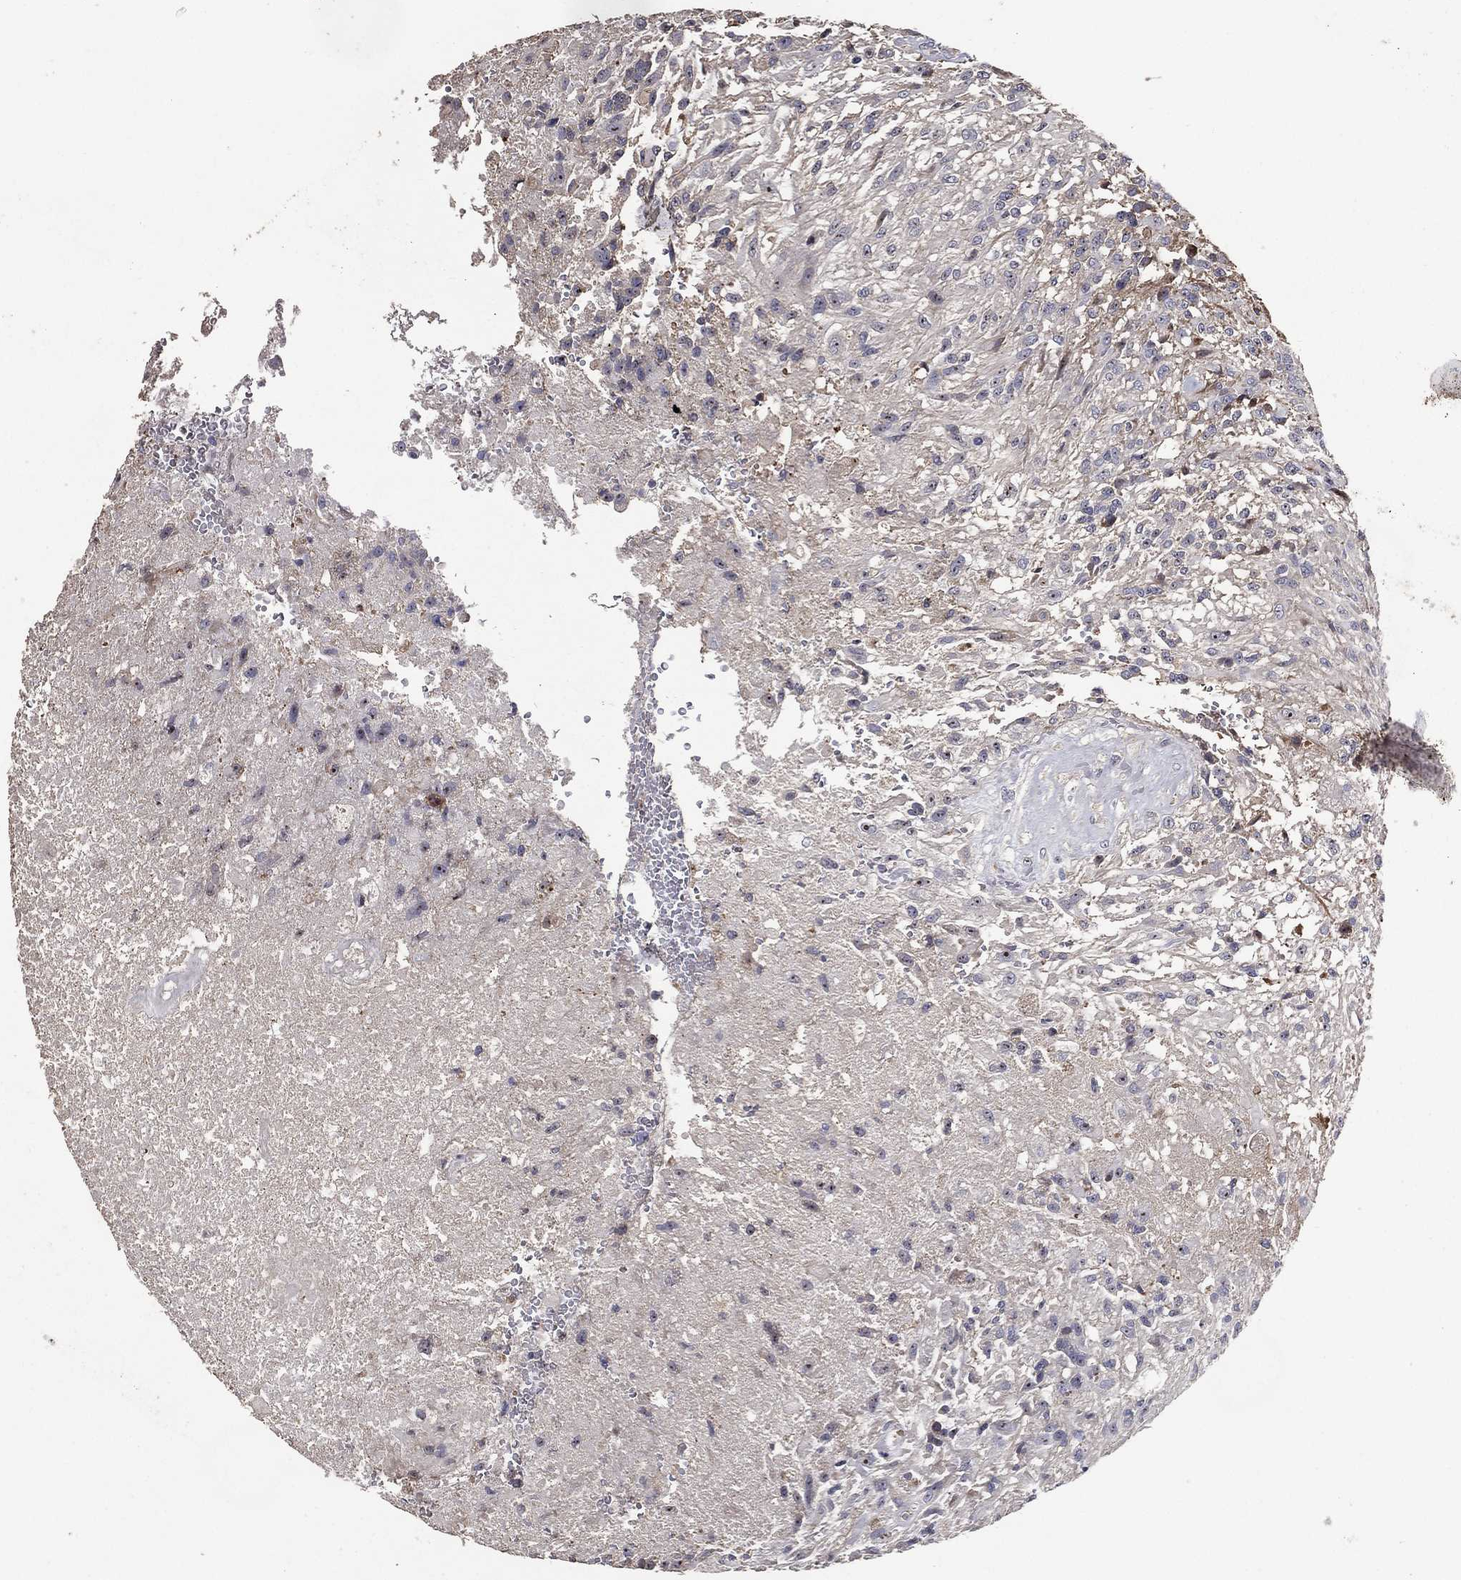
{"staining": {"intensity": "negative", "quantity": "none", "location": "none"}, "tissue": "glioma", "cell_type": "Tumor cells", "image_type": "cancer", "snomed": [{"axis": "morphology", "description": "Glioma, malignant, High grade"}, {"axis": "topography", "description": "Brain"}], "caption": "A histopathology image of human glioma is negative for staining in tumor cells.", "gene": "EFNA1", "patient": {"sex": "male", "age": 56}}